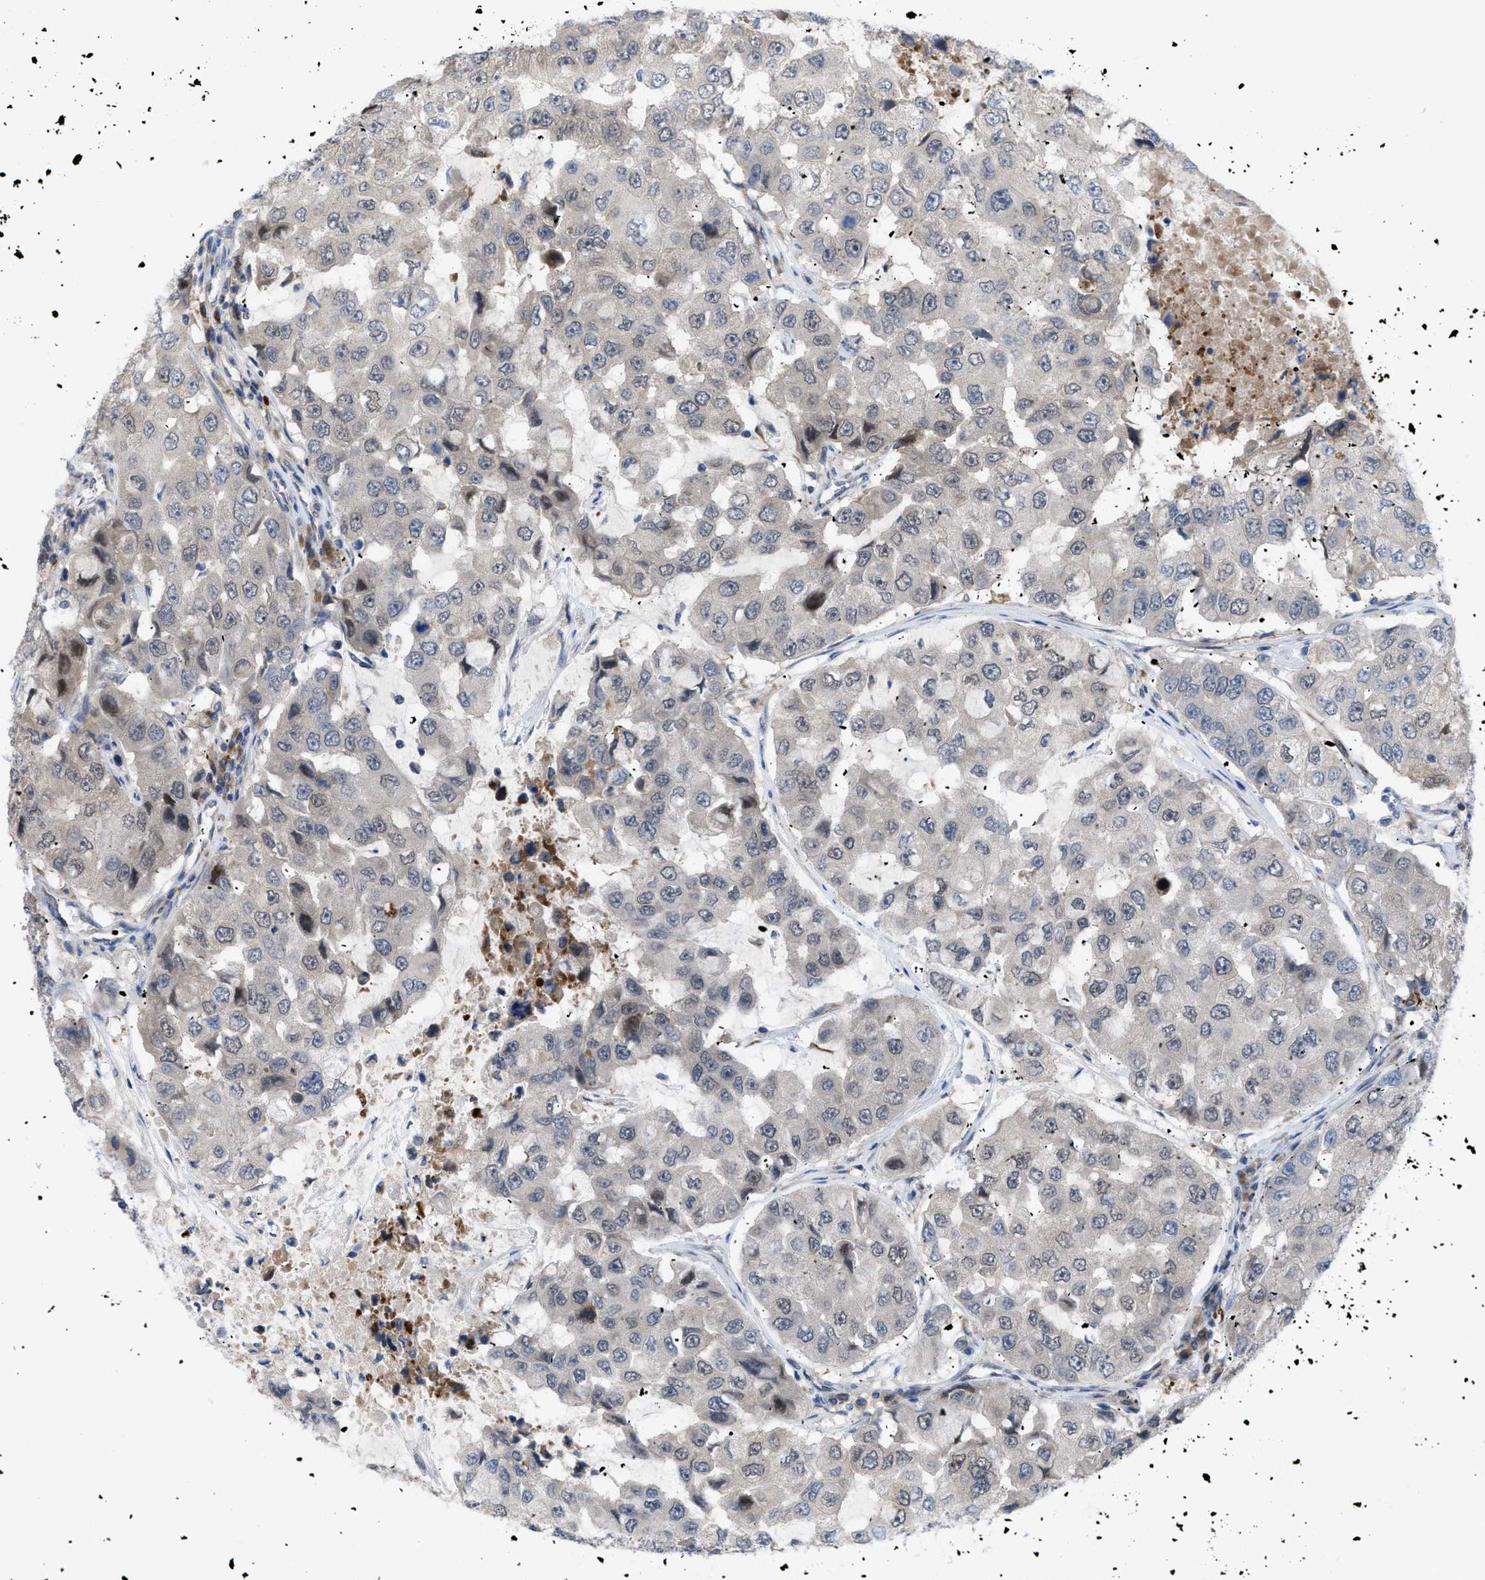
{"staining": {"intensity": "weak", "quantity": "25%-75%", "location": "cytoplasmic/membranous"}, "tissue": "breast cancer", "cell_type": "Tumor cells", "image_type": "cancer", "snomed": [{"axis": "morphology", "description": "Duct carcinoma"}, {"axis": "topography", "description": "Breast"}], "caption": "Human breast cancer stained with a protein marker demonstrates weak staining in tumor cells.", "gene": "IL17RE", "patient": {"sex": "female", "age": 27}}